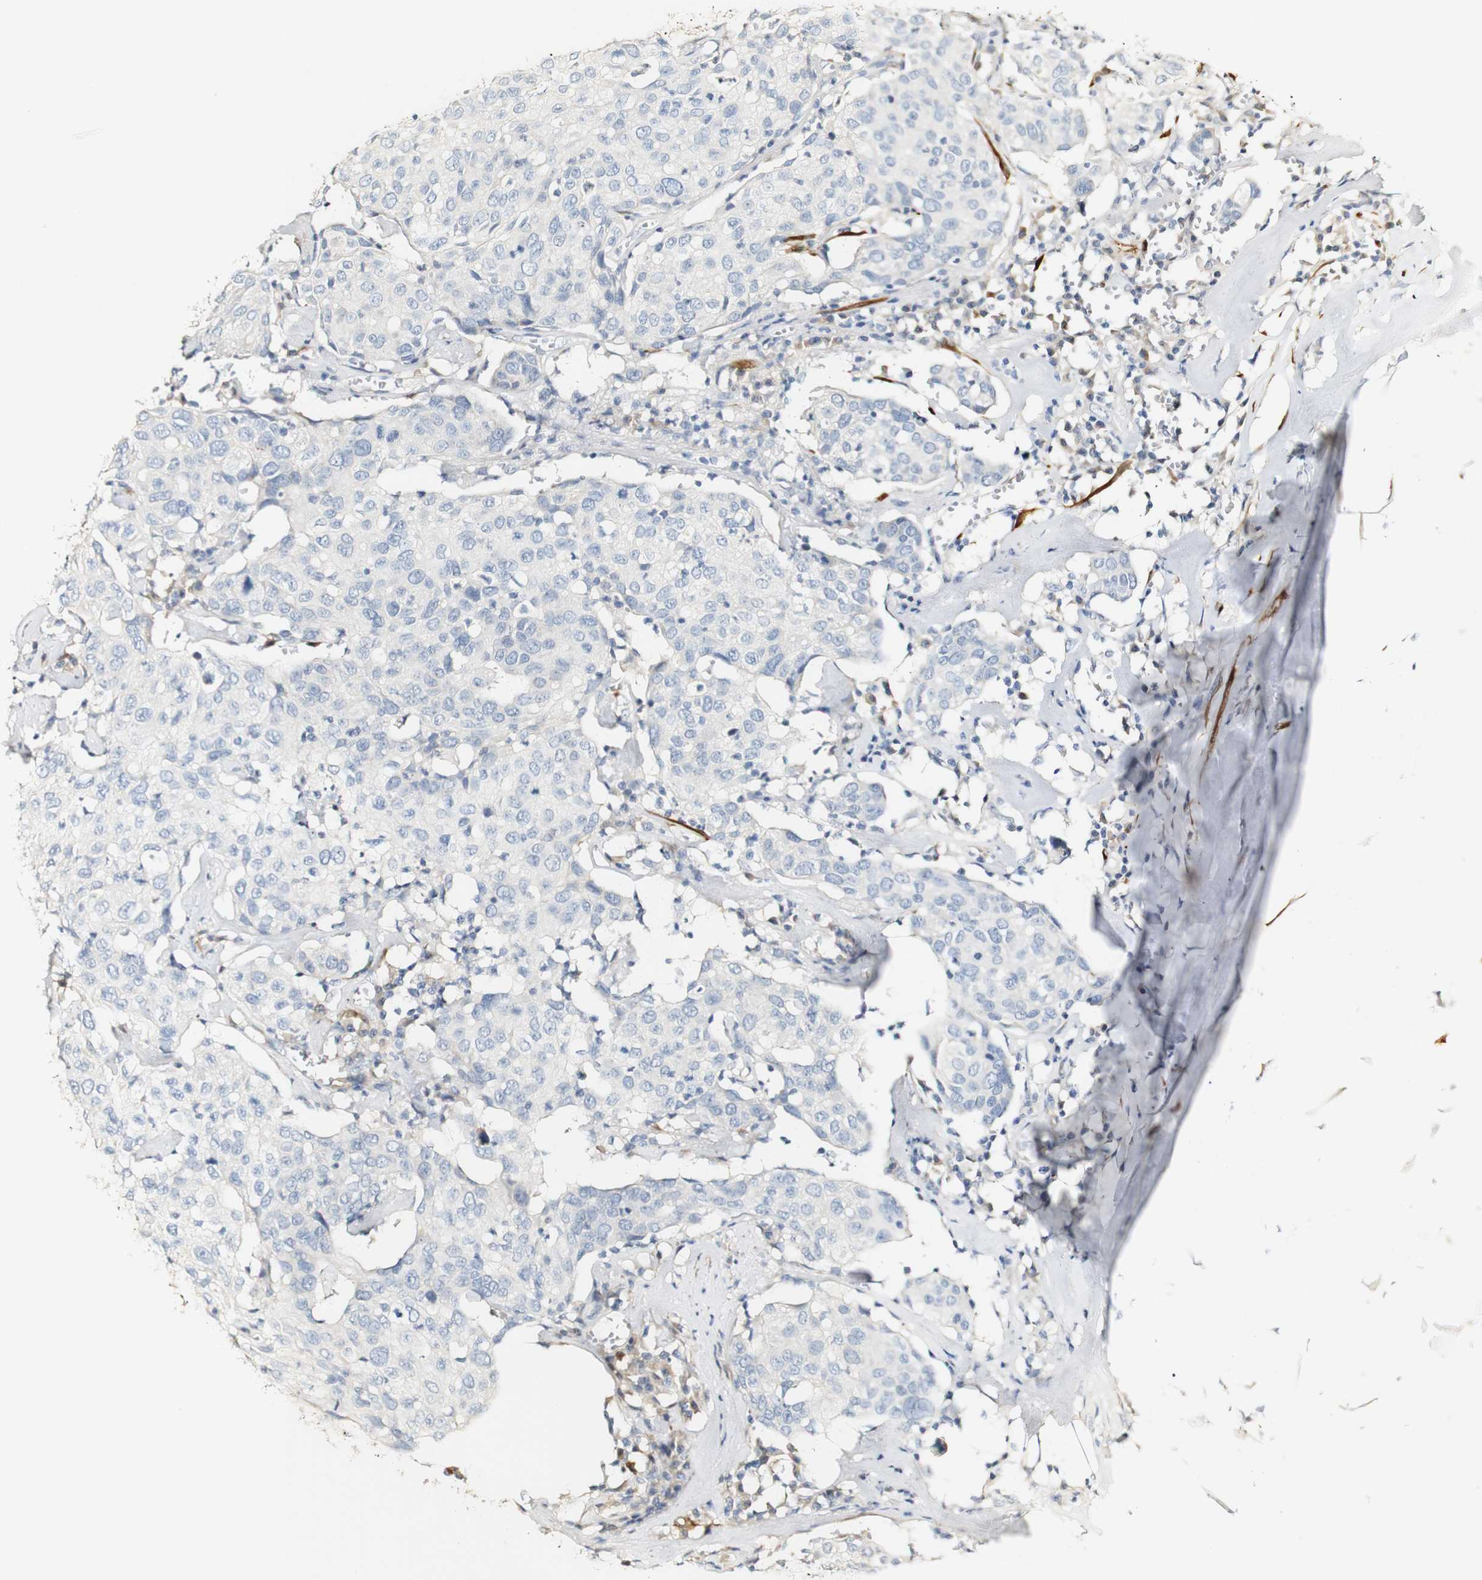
{"staining": {"intensity": "negative", "quantity": "none", "location": "none"}, "tissue": "head and neck cancer", "cell_type": "Tumor cells", "image_type": "cancer", "snomed": [{"axis": "morphology", "description": "Adenocarcinoma, NOS"}, {"axis": "topography", "description": "Salivary gland"}, {"axis": "topography", "description": "Head-Neck"}], "caption": "IHC histopathology image of neoplastic tissue: human head and neck adenocarcinoma stained with DAB (3,3'-diaminobenzidine) demonstrates no significant protein expression in tumor cells.", "gene": "FMO3", "patient": {"sex": "female", "age": 65}}